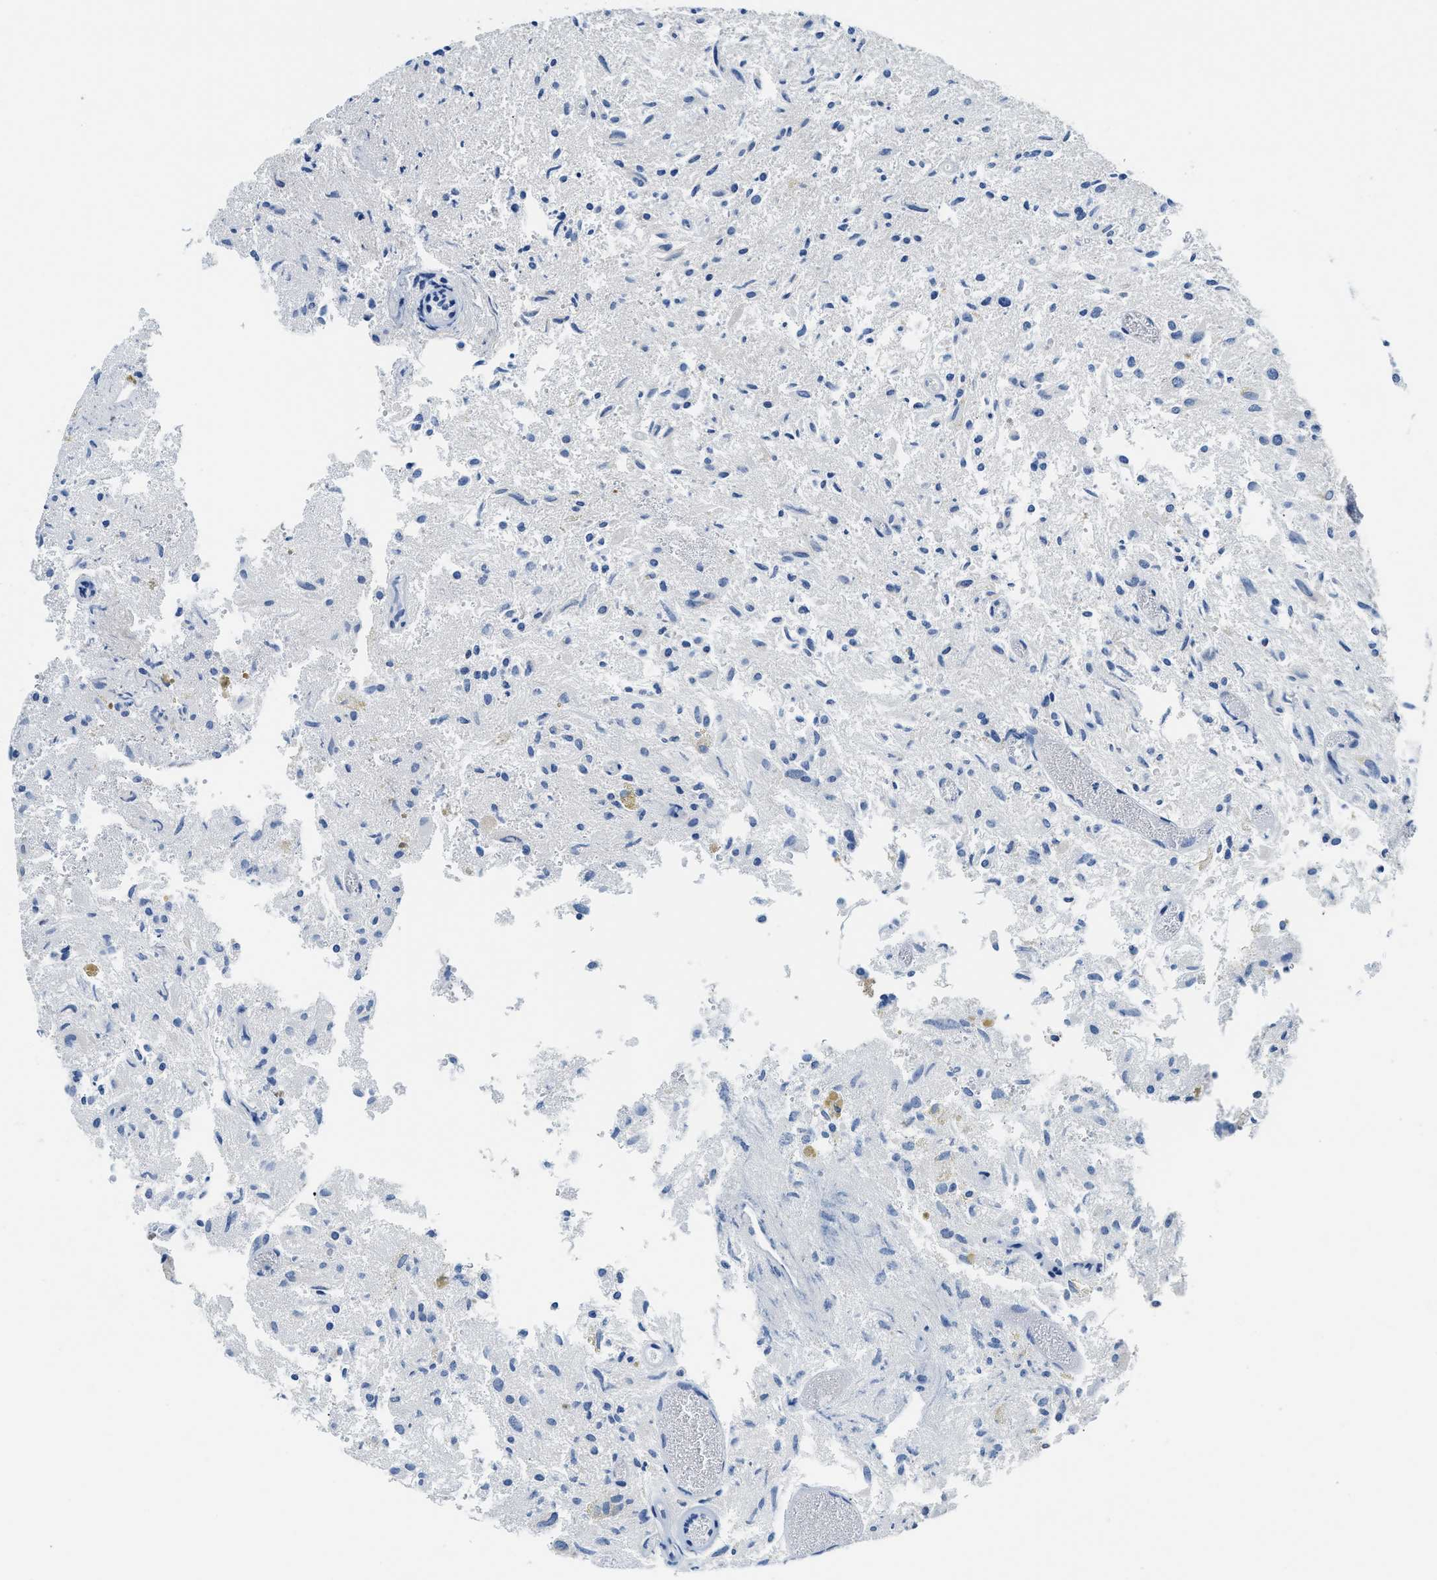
{"staining": {"intensity": "negative", "quantity": "none", "location": "none"}, "tissue": "glioma", "cell_type": "Tumor cells", "image_type": "cancer", "snomed": [{"axis": "morphology", "description": "Glioma, malignant, High grade"}, {"axis": "topography", "description": "Brain"}], "caption": "This is a histopathology image of IHC staining of malignant glioma (high-grade), which shows no positivity in tumor cells.", "gene": "CLGN", "patient": {"sex": "female", "age": 59}}